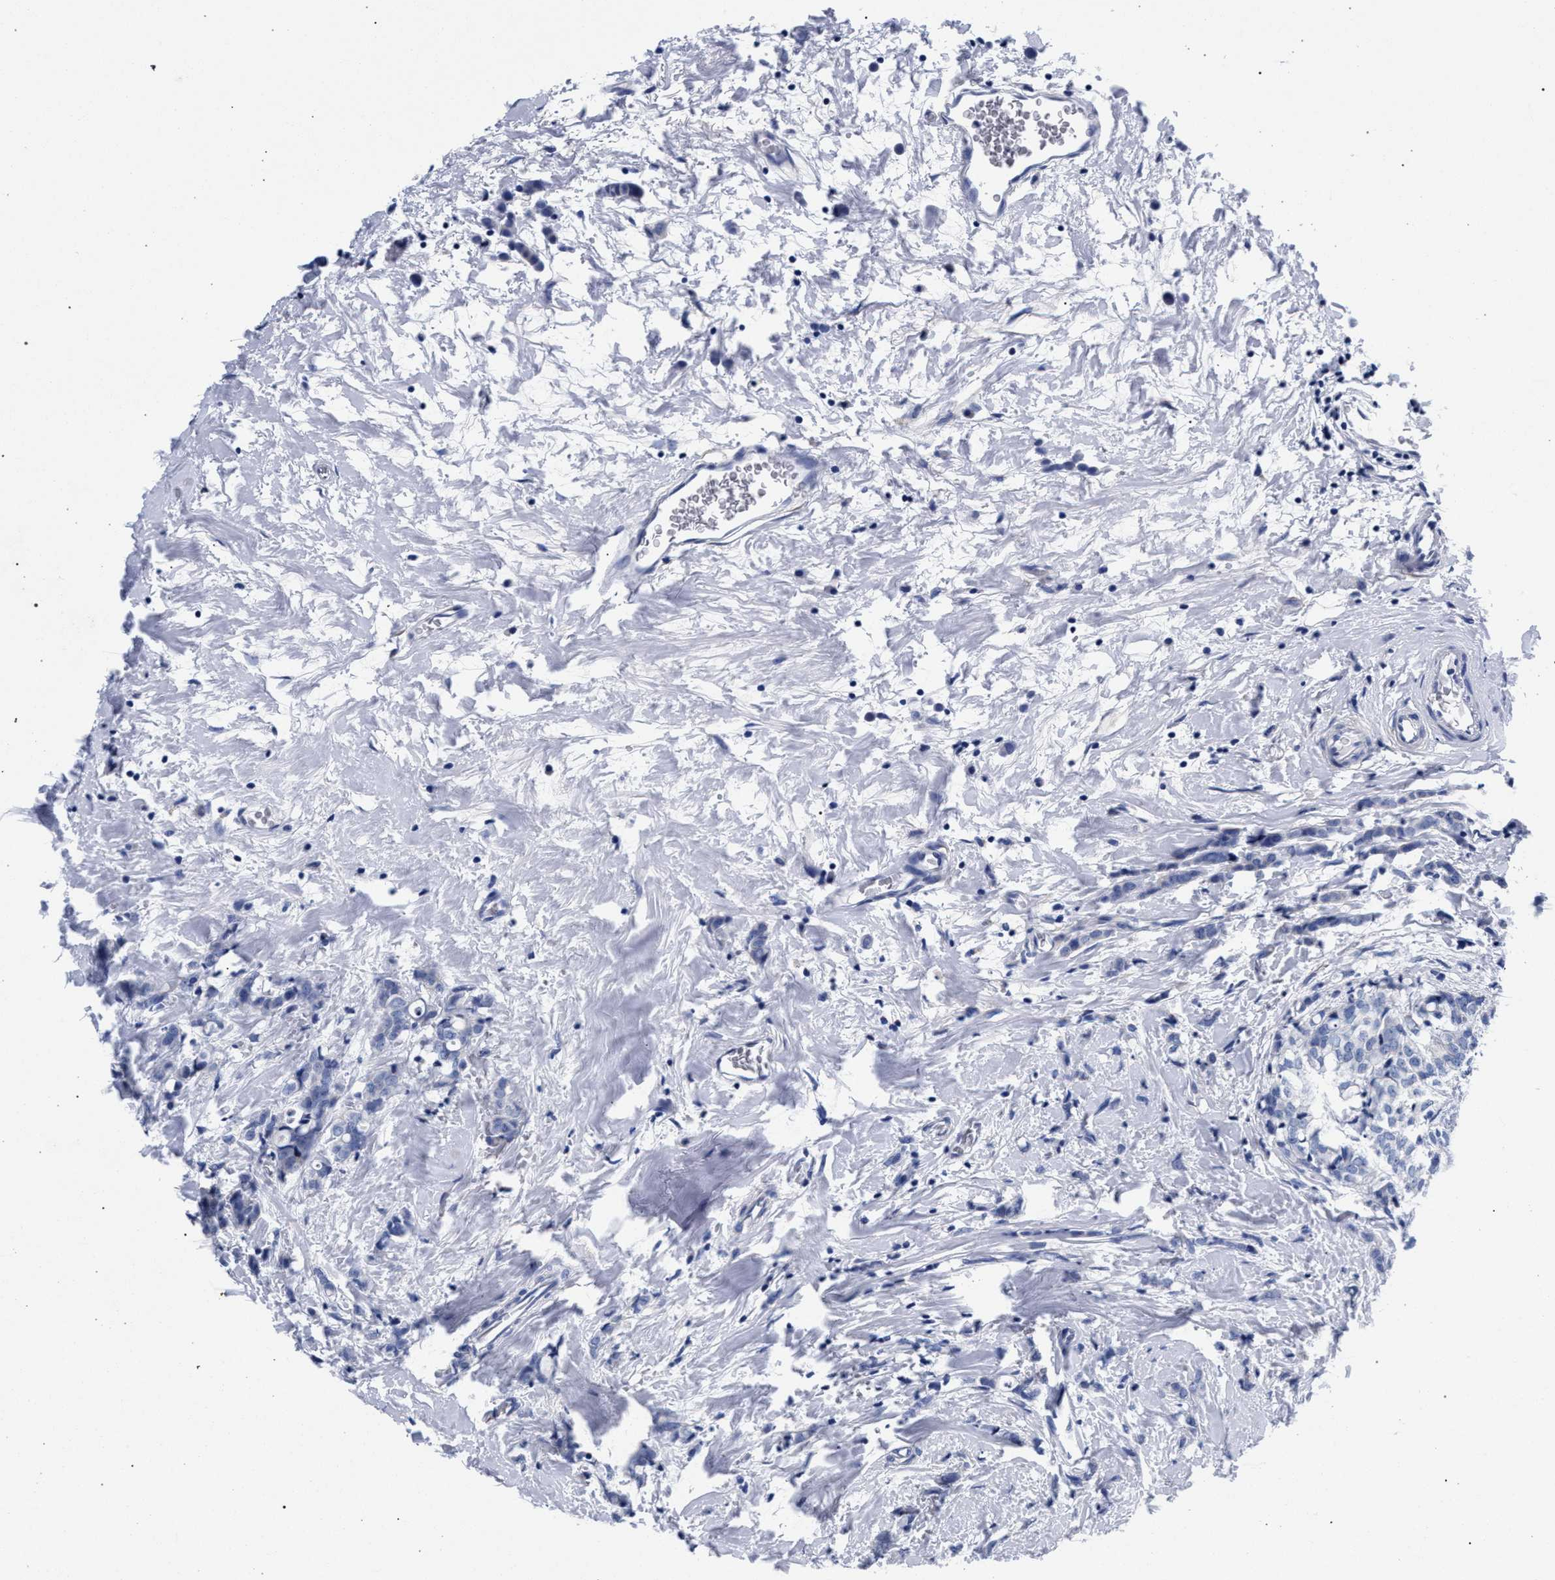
{"staining": {"intensity": "negative", "quantity": "none", "location": "none"}, "tissue": "breast cancer", "cell_type": "Tumor cells", "image_type": "cancer", "snomed": [{"axis": "morphology", "description": "Lobular carcinoma"}, {"axis": "topography", "description": "Breast"}], "caption": "The IHC image has no significant expression in tumor cells of lobular carcinoma (breast) tissue.", "gene": "AKAP4", "patient": {"sex": "female", "age": 60}}